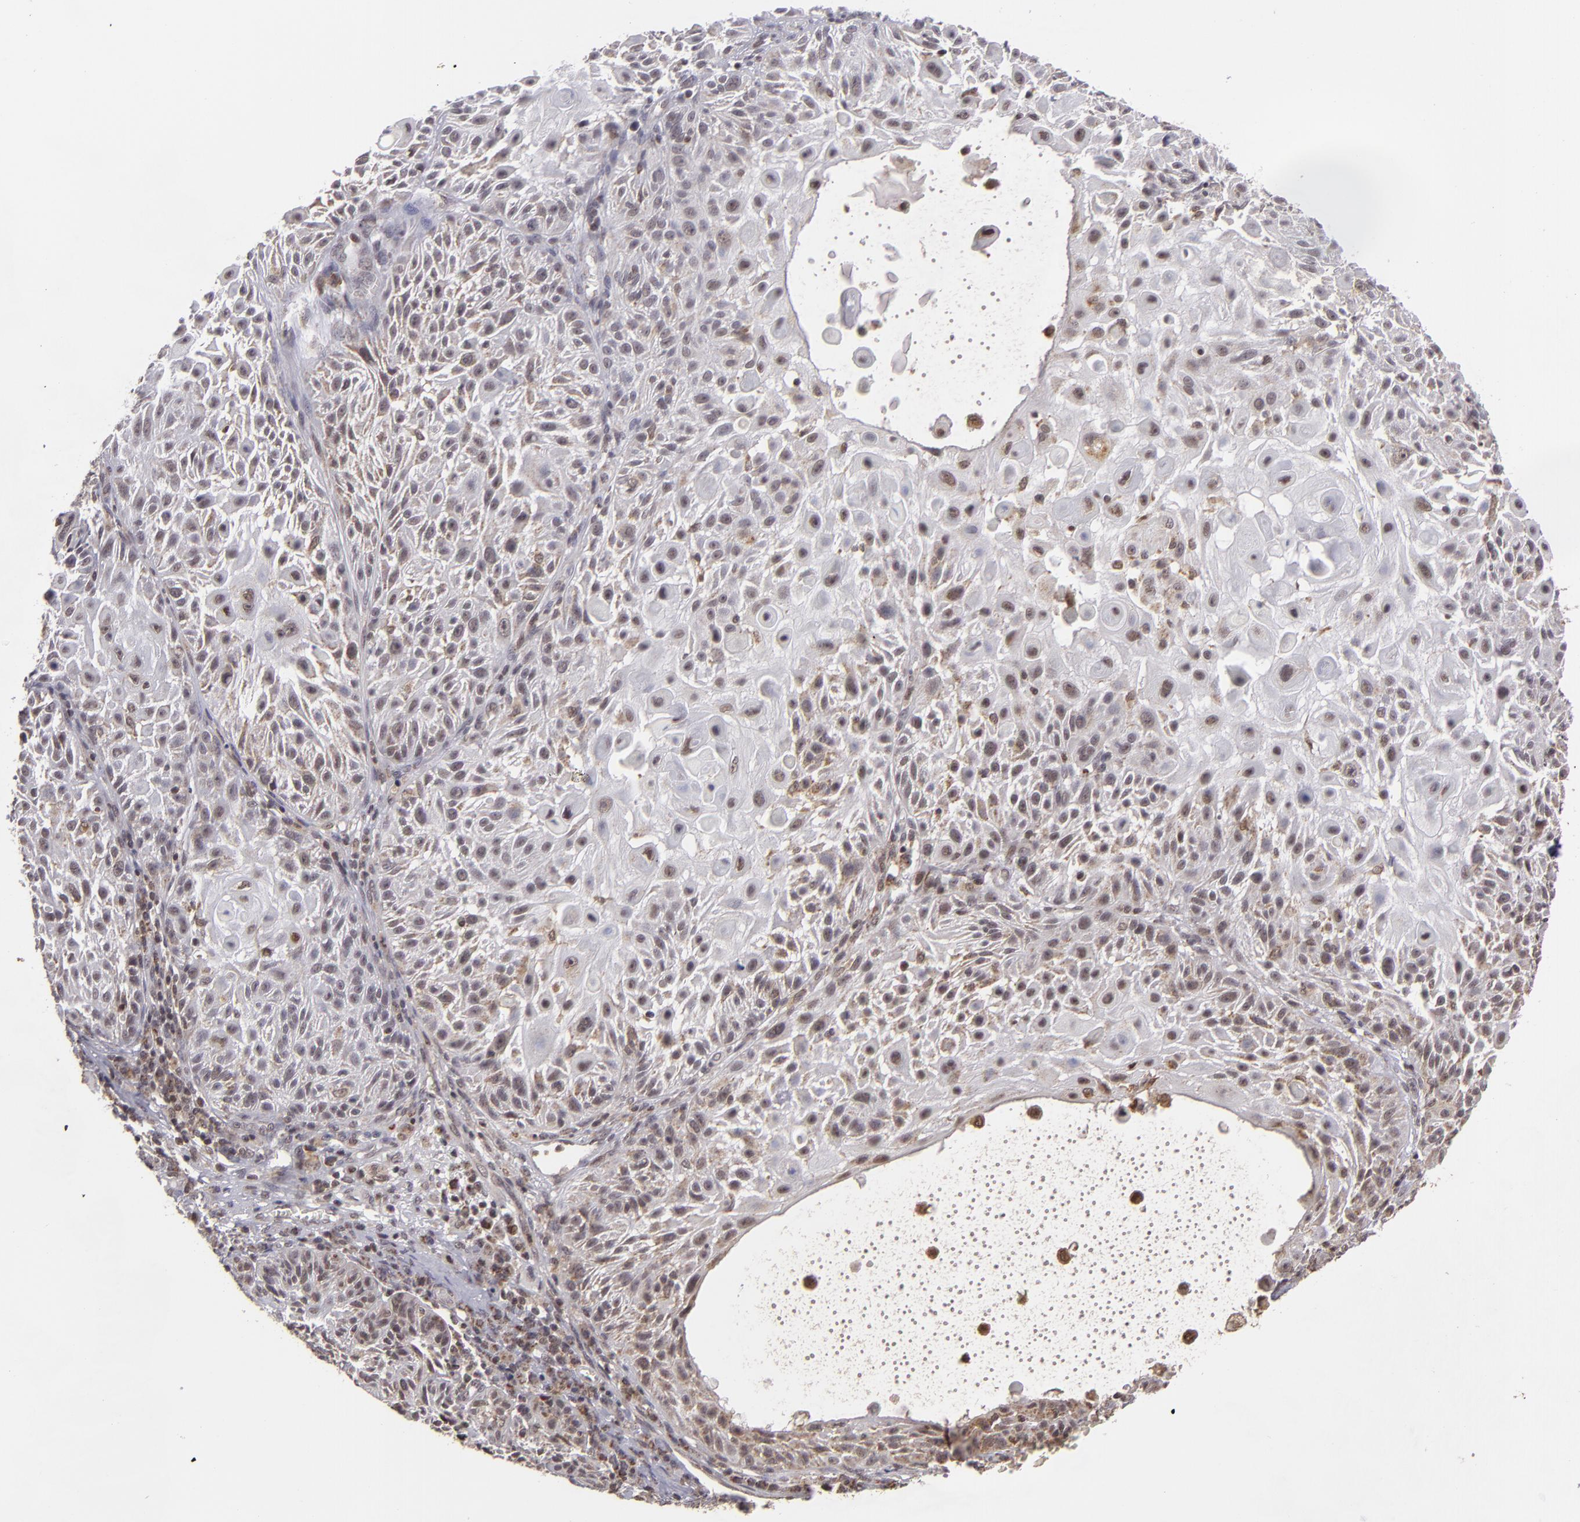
{"staining": {"intensity": "weak", "quantity": "<25%", "location": "nuclear"}, "tissue": "skin cancer", "cell_type": "Tumor cells", "image_type": "cancer", "snomed": [{"axis": "morphology", "description": "Squamous cell carcinoma, NOS"}, {"axis": "topography", "description": "Skin"}], "caption": "Immunohistochemistry of skin cancer (squamous cell carcinoma) displays no positivity in tumor cells.", "gene": "MXD1", "patient": {"sex": "female", "age": 89}}